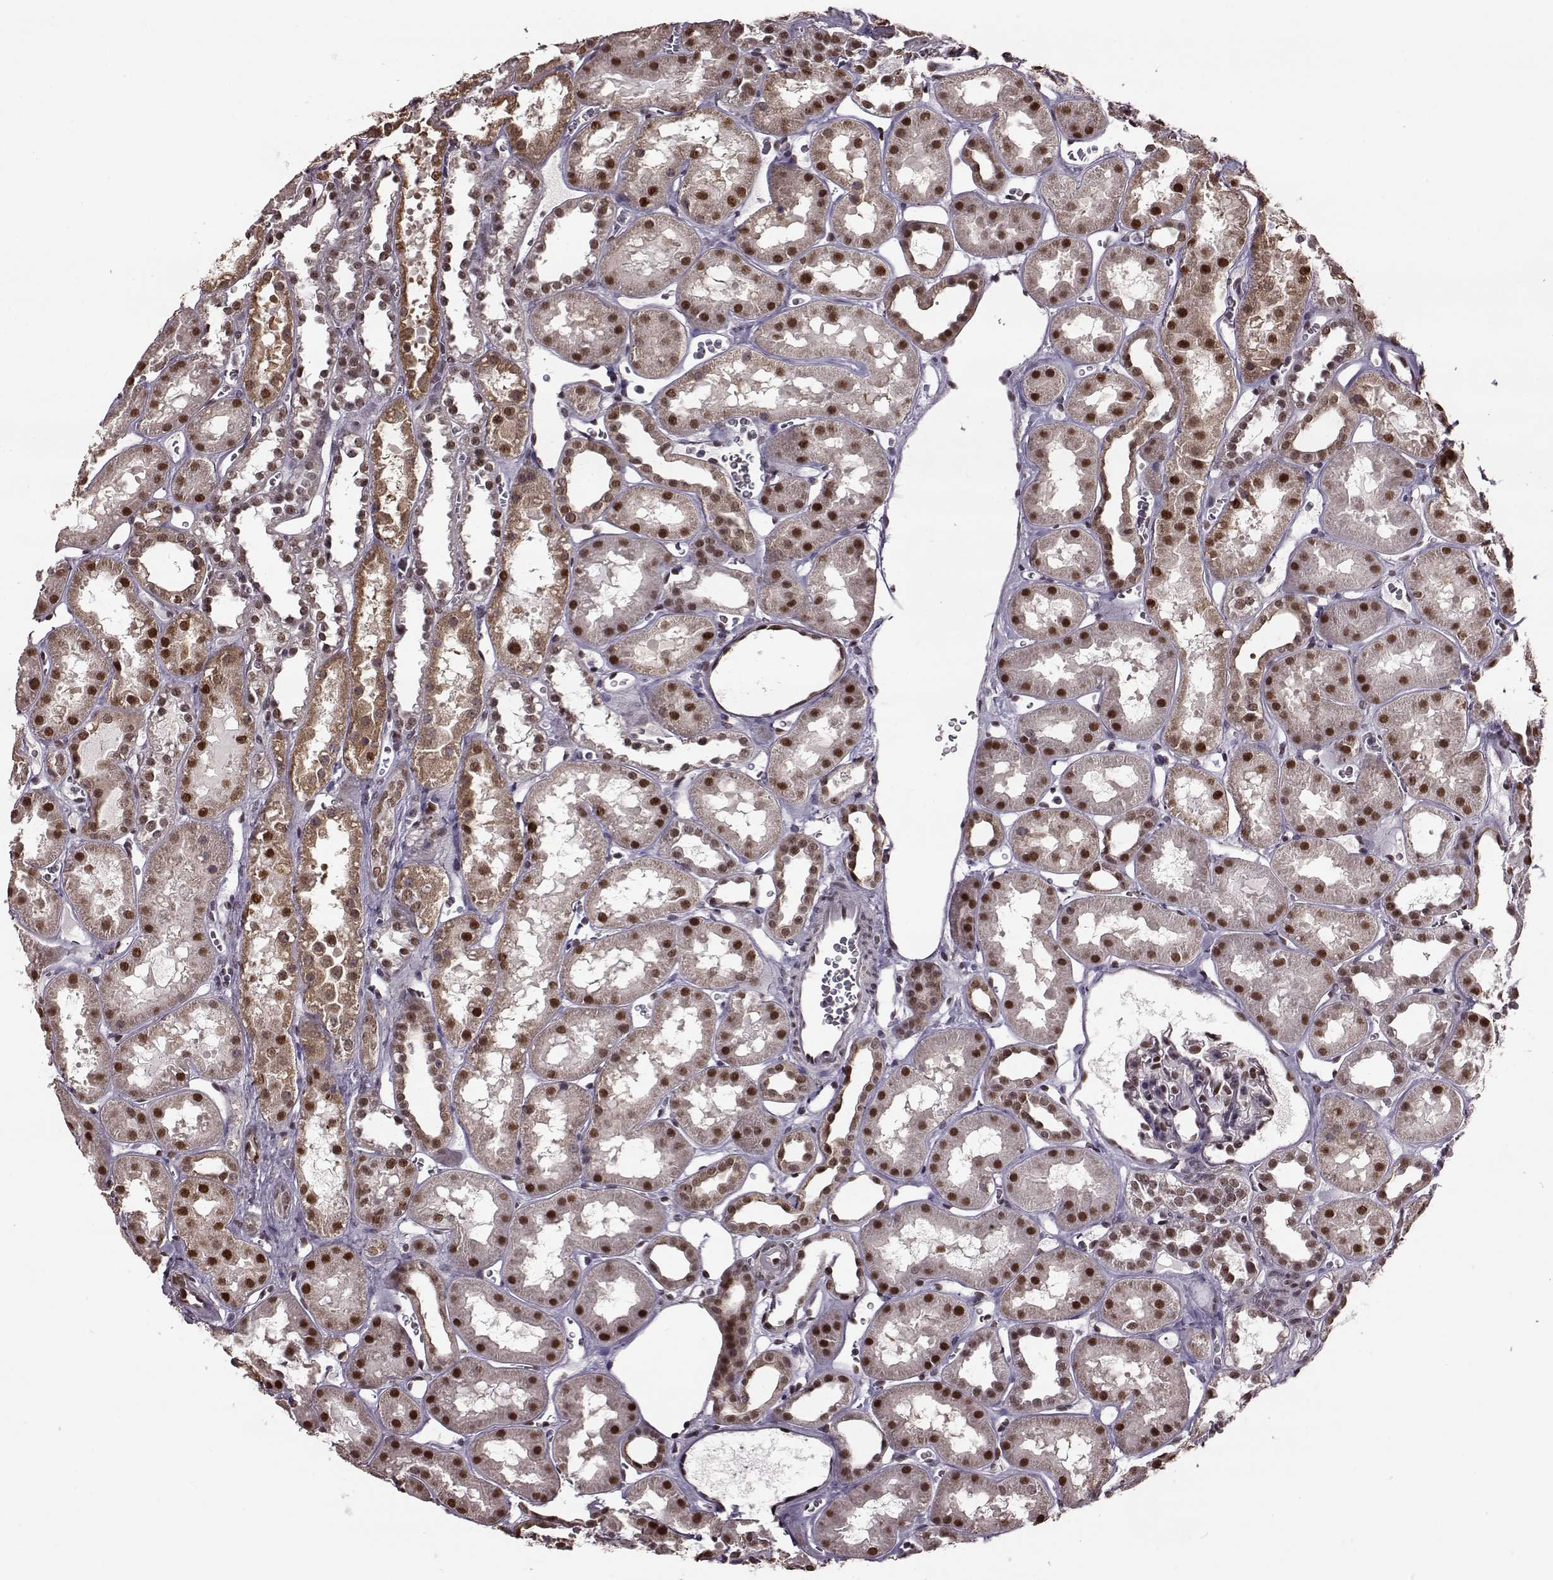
{"staining": {"intensity": "moderate", "quantity": "<25%", "location": "nuclear"}, "tissue": "kidney", "cell_type": "Cells in glomeruli", "image_type": "normal", "snomed": [{"axis": "morphology", "description": "Normal tissue, NOS"}, {"axis": "topography", "description": "Kidney"}], "caption": "This micrograph shows immunohistochemistry (IHC) staining of unremarkable kidney, with low moderate nuclear staining in approximately <25% of cells in glomeruli.", "gene": "FTO", "patient": {"sex": "female", "age": 41}}